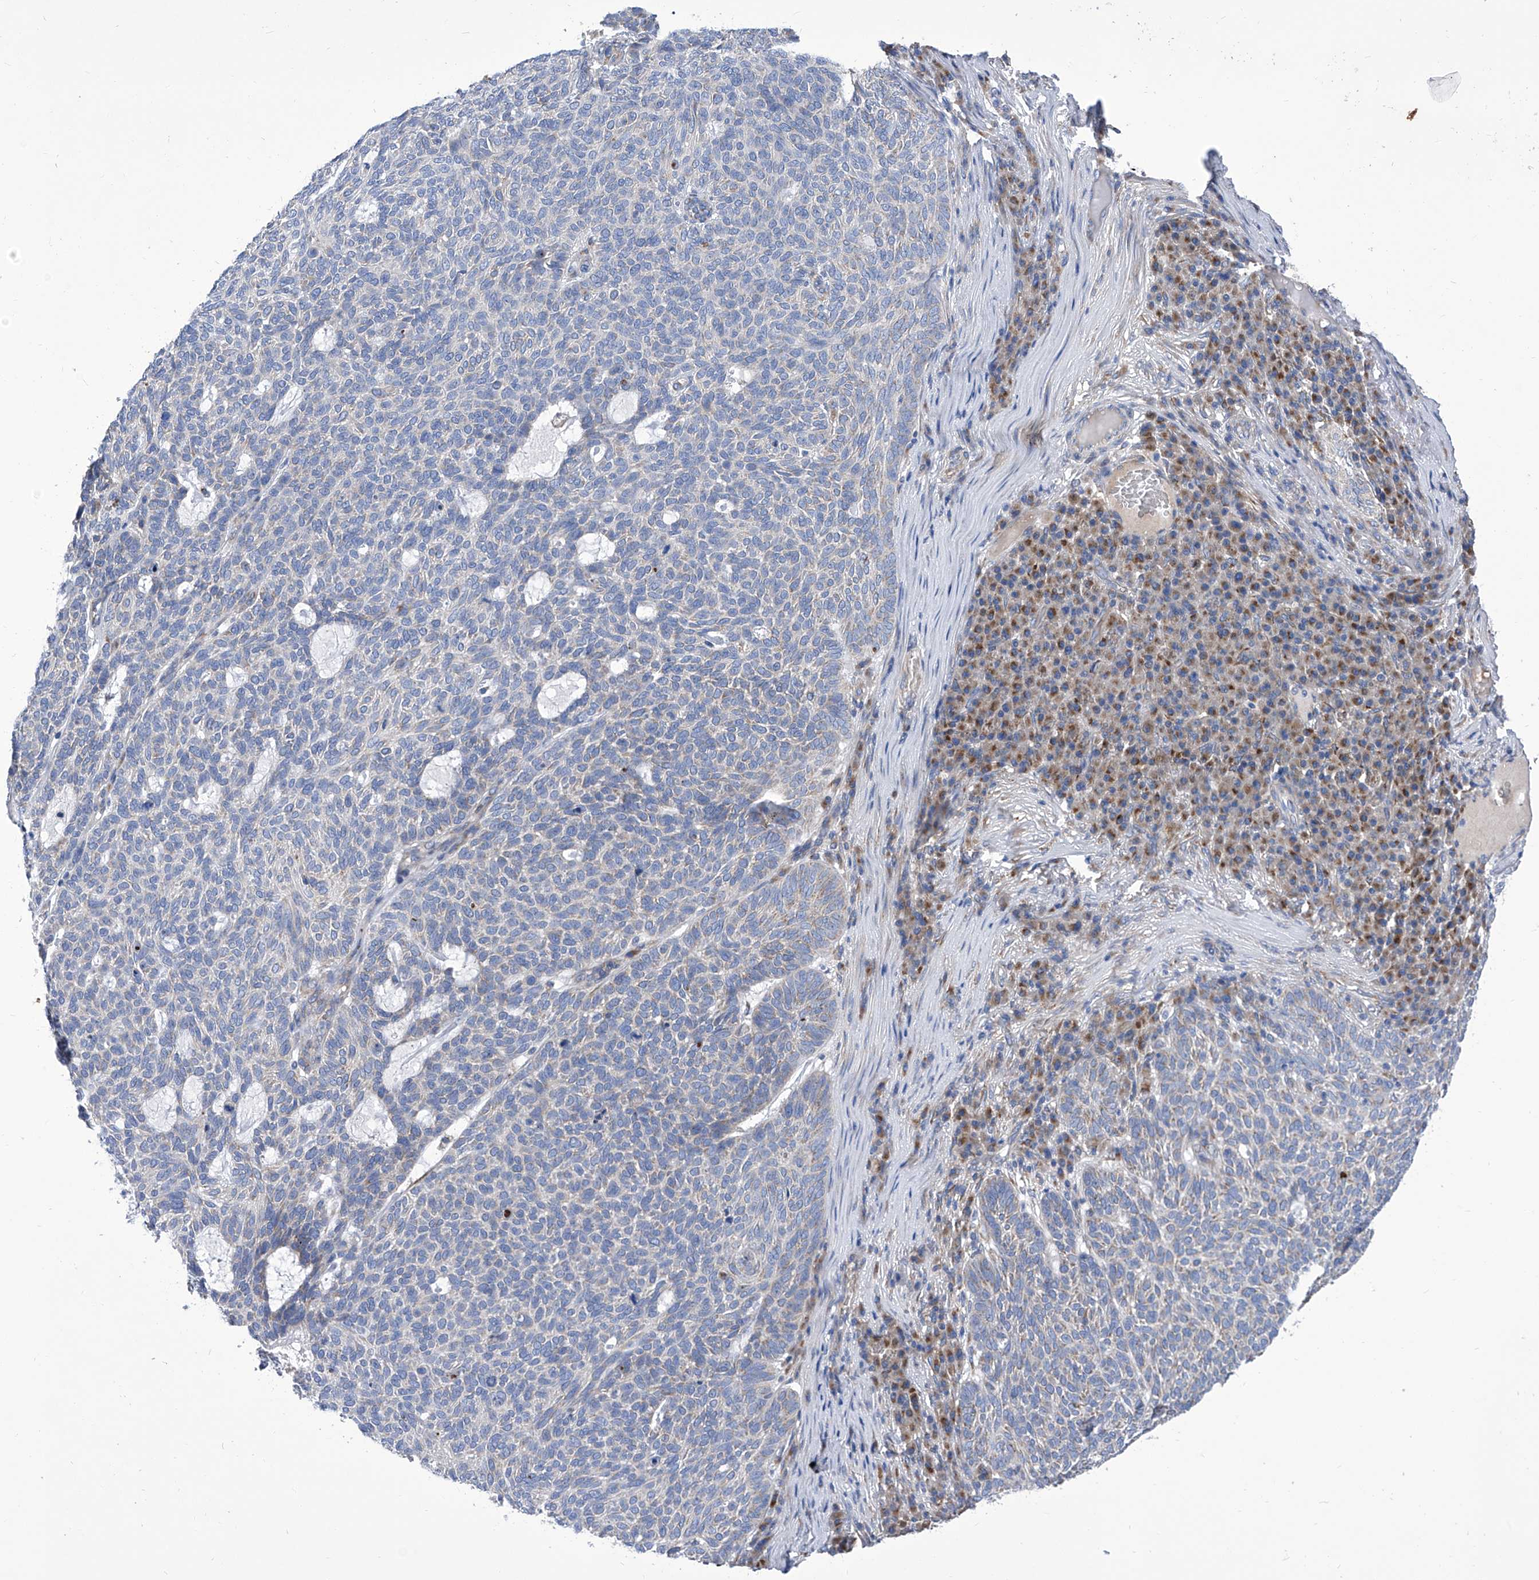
{"staining": {"intensity": "negative", "quantity": "none", "location": "none"}, "tissue": "skin cancer", "cell_type": "Tumor cells", "image_type": "cancer", "snomed": [{"axis": "morphology", "description": "Squamous cell carcinoma, NOS"}, {"axis": "topography", "description": "Skin"}], "caption": "High magnification brightfield microscopy of skin cancer stained with DAB (3,3'-diaminobenzidine) (brown) and counterstained with hematoxylin (blue): tumor cells show no significant expression. Brightfield microscopy of immunohistochemistry (IHC) stained with DAB (3,3'-diaminobenzidine) (brown) and hematoxylin (blue), captured at high magnification.", "gene": "TJAP1", "patient": {"sex": "female", "age": 90}}